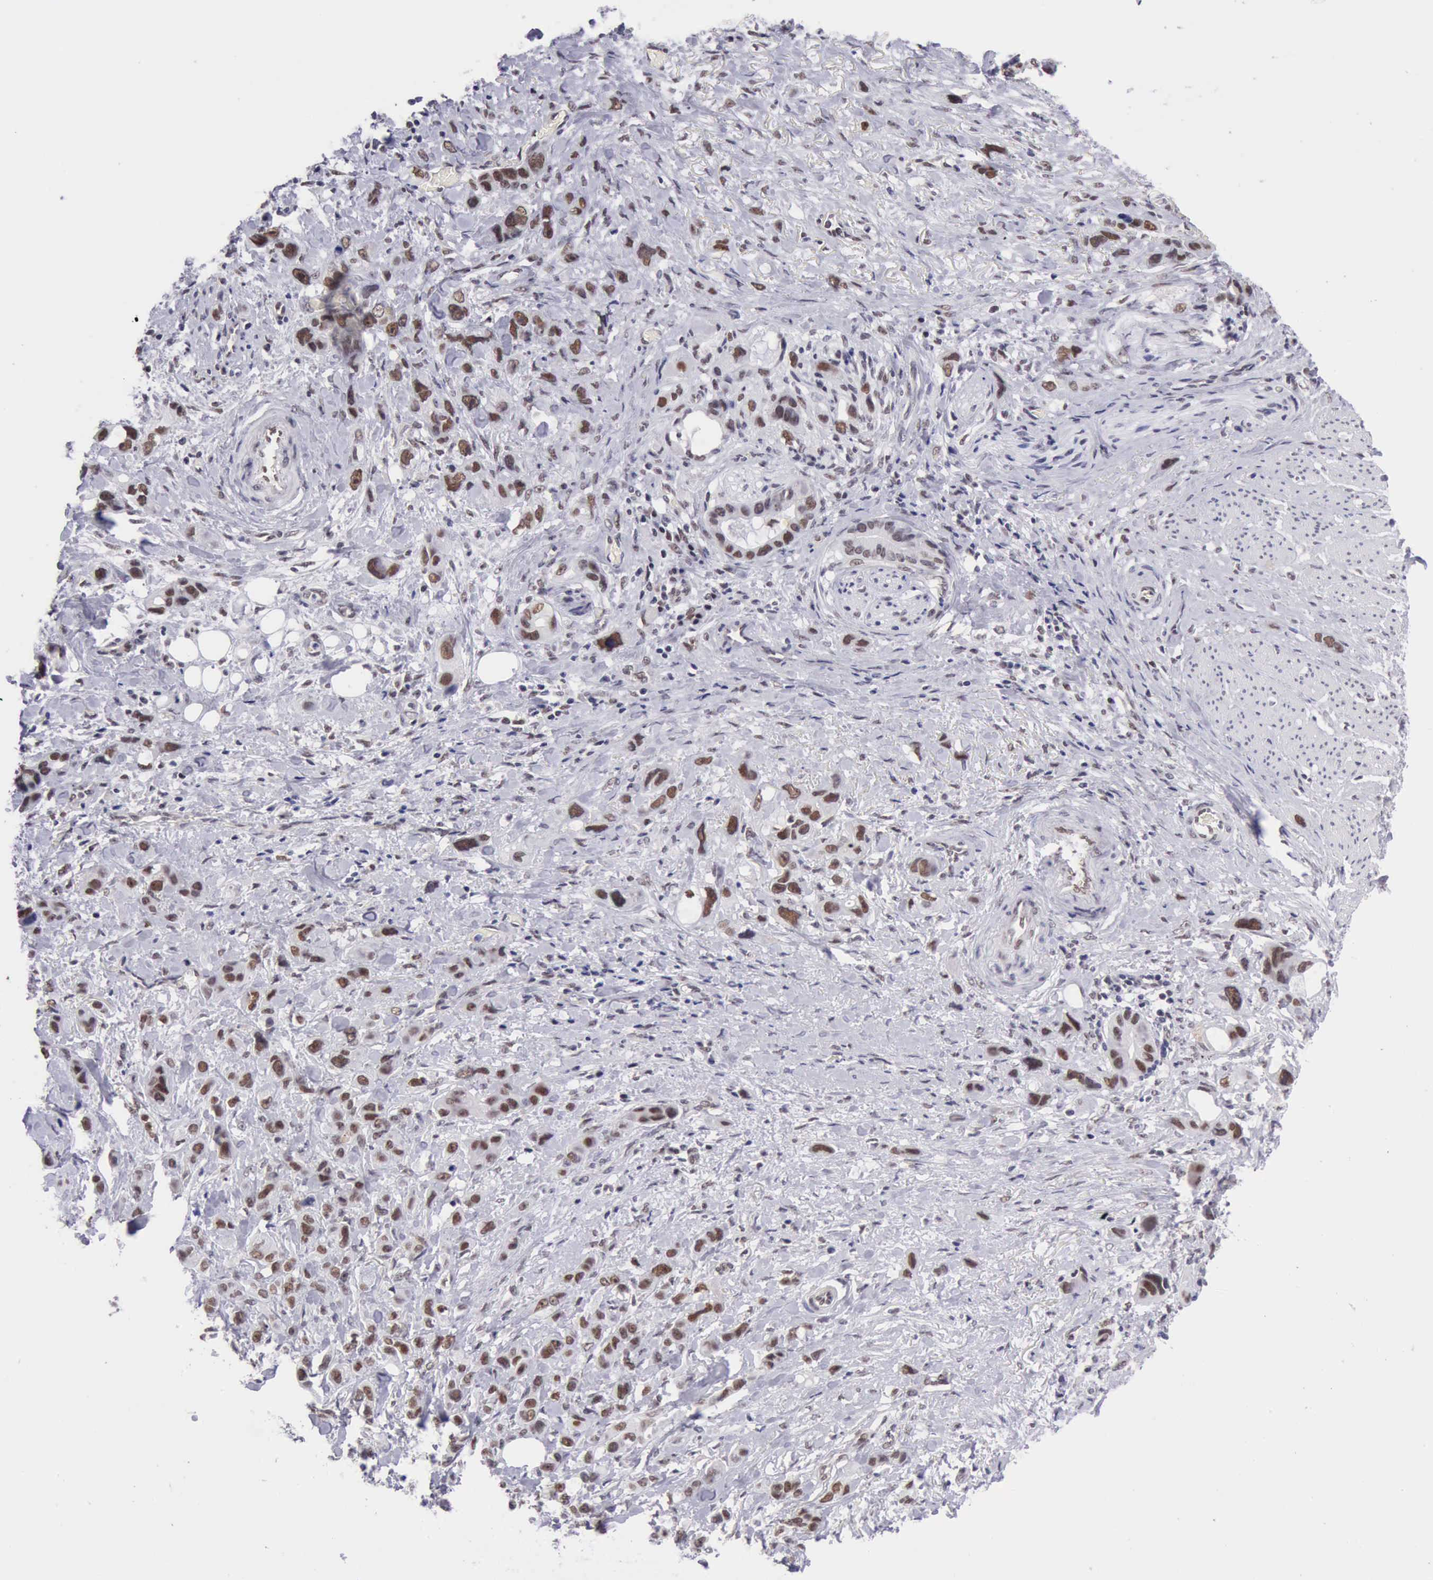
{"staining": {"intensity": "moderate", "quantity": ">75%", "location": "nuclear"}, "tissue": "stomach cancer", "cell_type": "Tumor cells", "image_type": "cancer", "snomed": [{"axis": "morphology", "description": "Adenocarcinoma, NOS"}, {"axis": "topography", "description": "Stomach, upper"}], "caption": "Protein expression analysis of human stomach cancer (adenocarcinoma) reveals moderate nuclear expression in about >75% of tumor cells.", "gene": "ERCC4", "patient": {"sex": "male", "age": 47}}